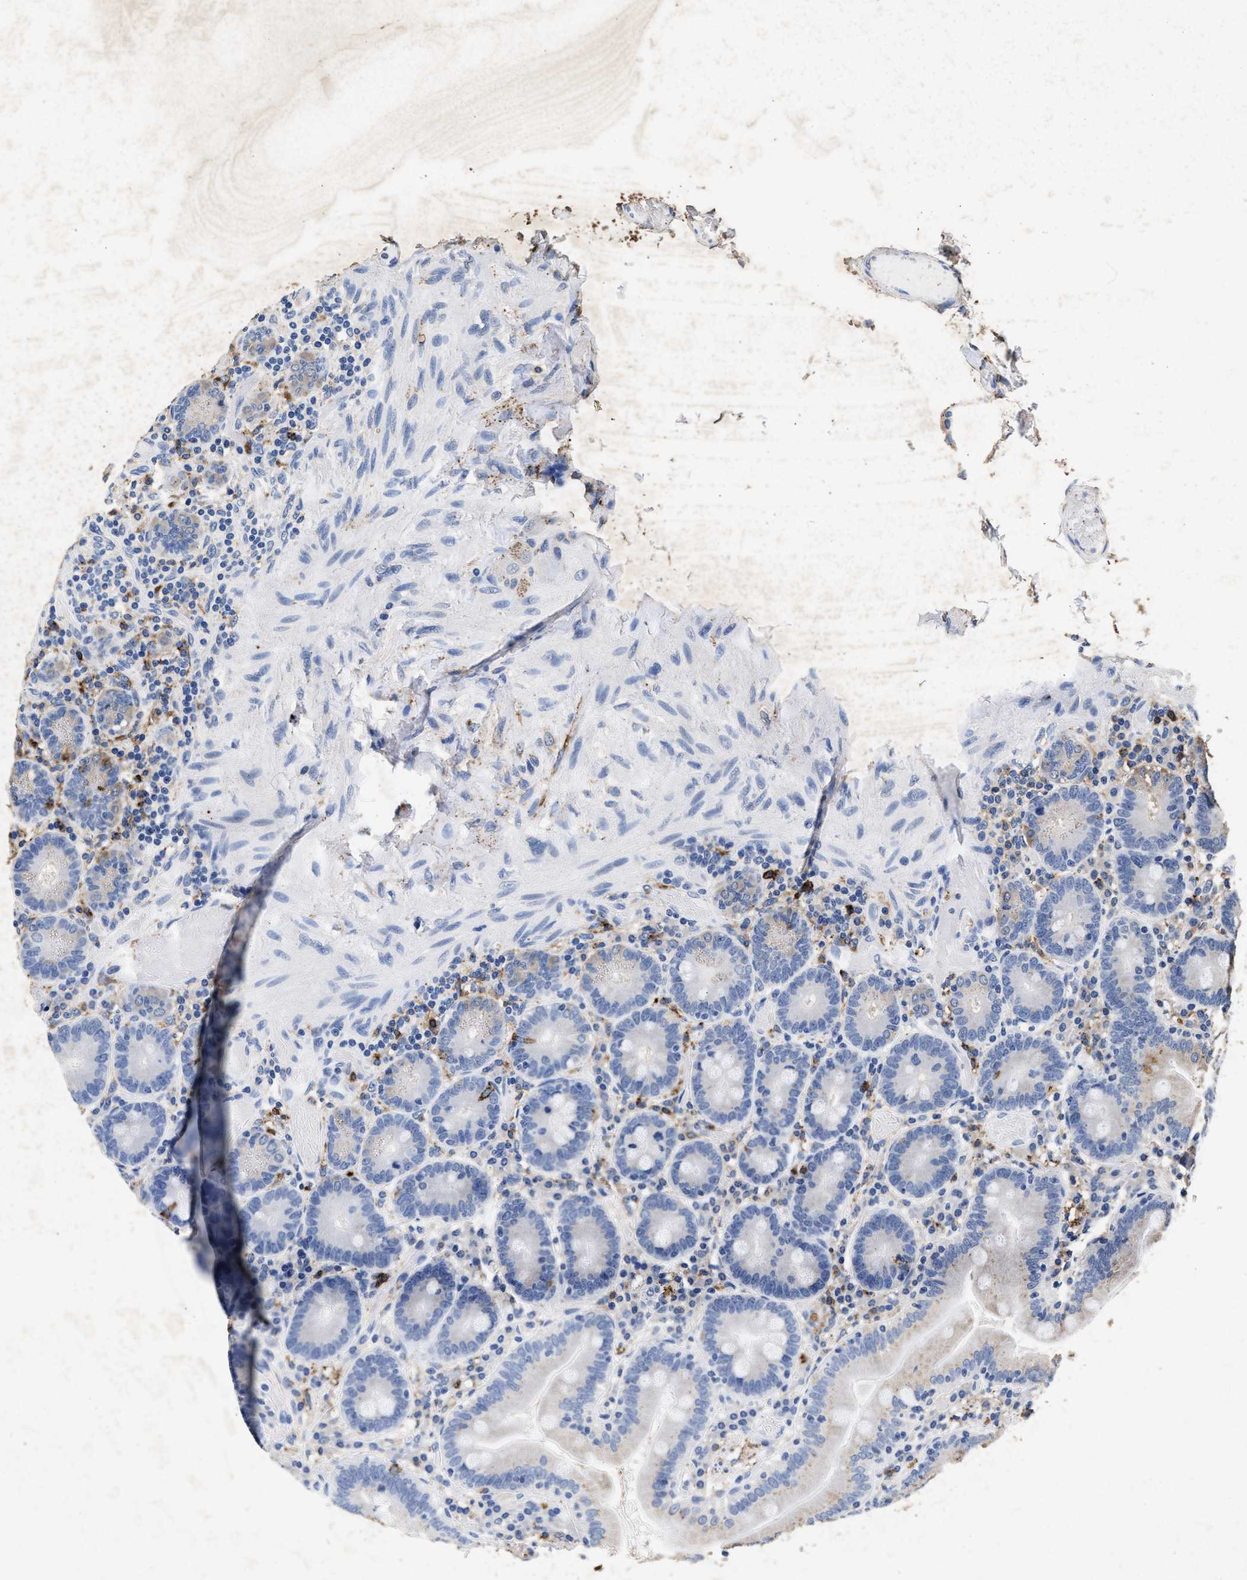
{"staining": {"intensity": "weak", "quantity": "<25%", "location": "cytoplasmic/membranous"}, "tissue": "duodenum", "cell_type": "Glandular cells", "image_type": "normal", "snomed": [{"axis": "morphology", "description": "Normal tissue, NOS"}, {"axis": "topography", "description": "Duodenum"}], "caption": "High power microscopy image of an immunohistochemistry micrograph of unremarkable duodenum, revealing no significant positivity in glandular cells.", "gene": "LTB4R2", "patient": {"sex": "male", "age": 66}}